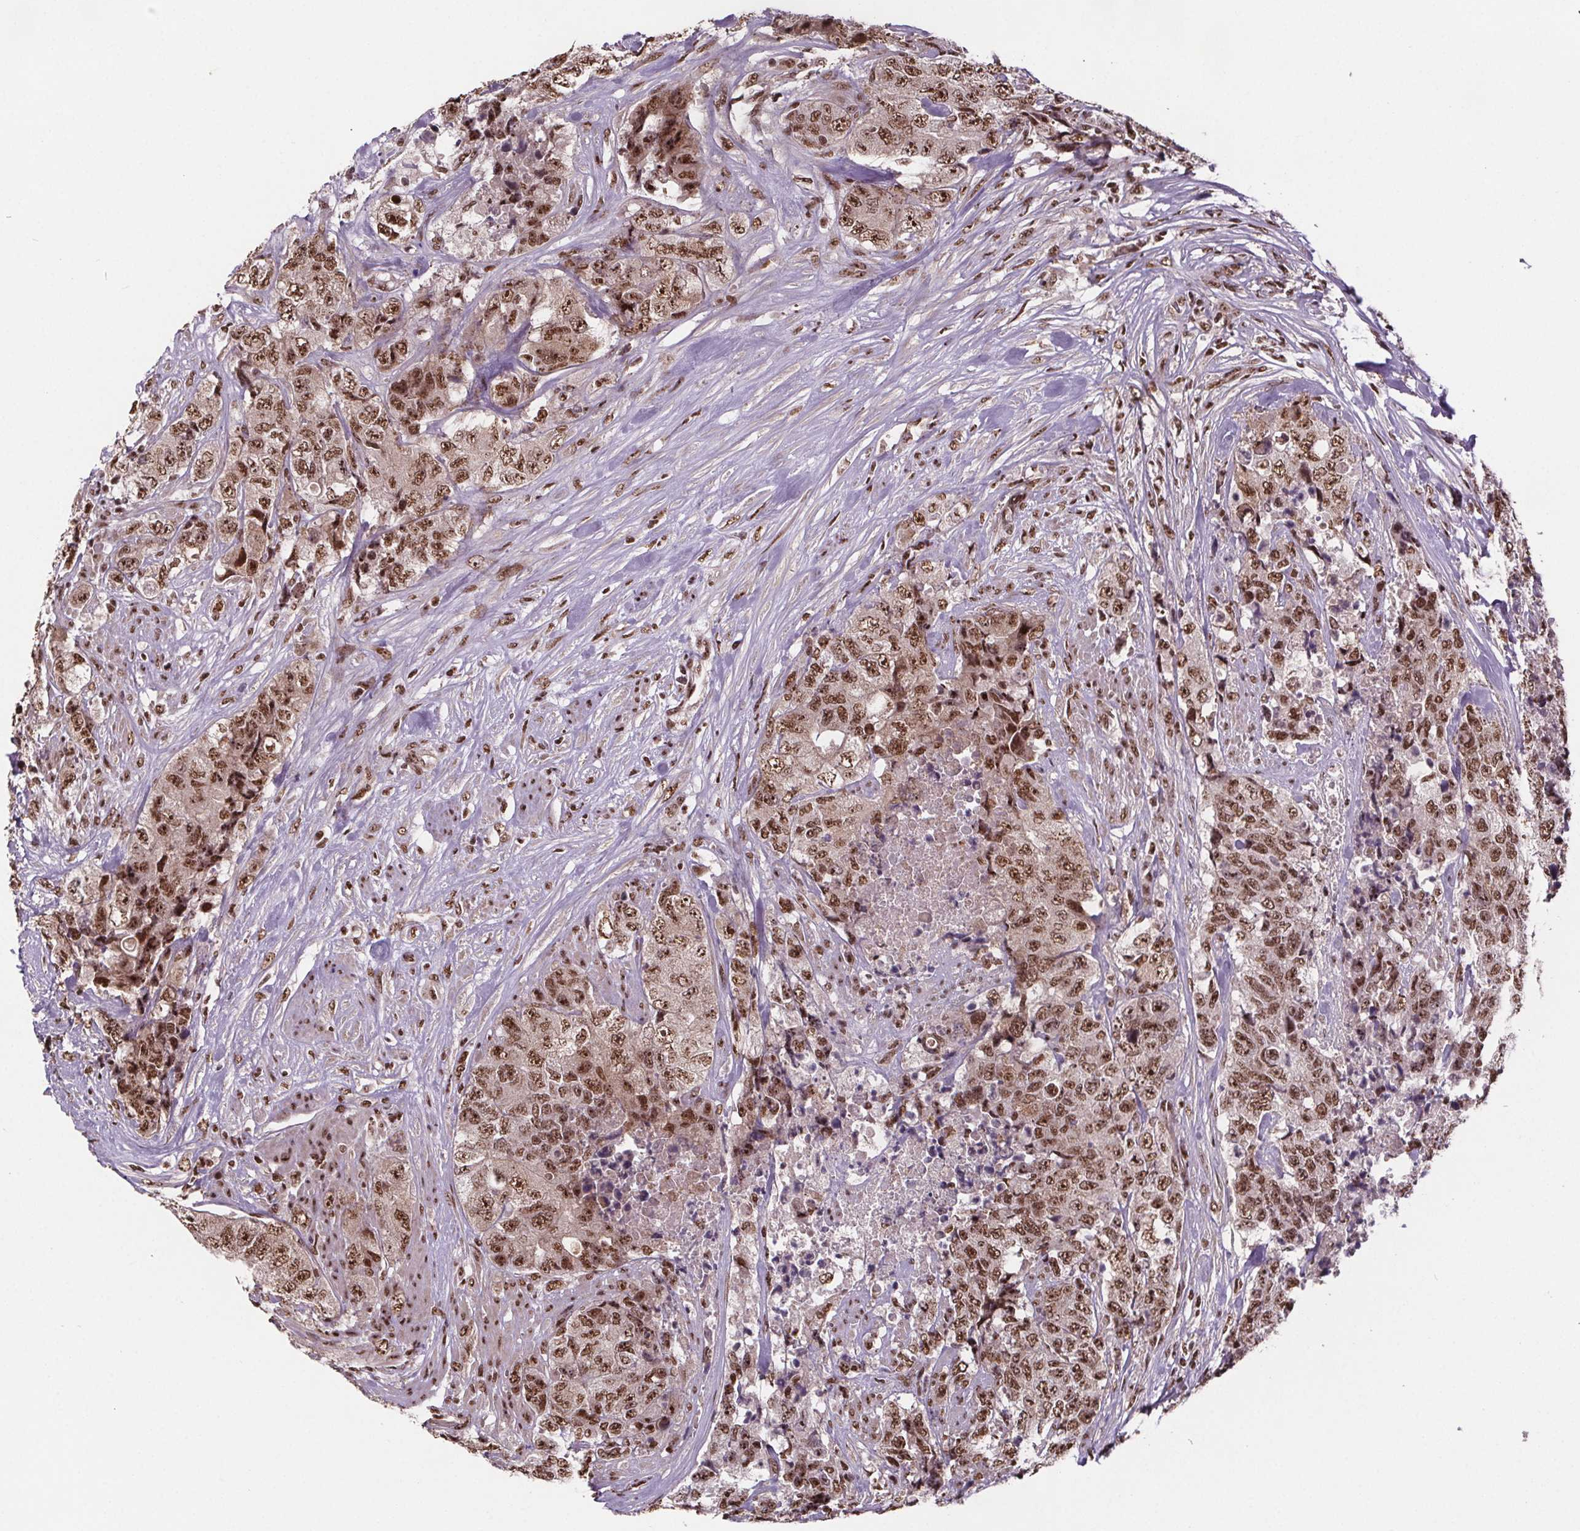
{"staining": {"intensity": "moderate", "quantity": ">75%", "location": "nuclear"}, "tissue": "urothelial cancer", "cell_type": "Tumor cells", "image_type": "cancer", "snomed": [{"axis": "morphology", "description": "Urothelial carcinoma, High grade"}, {"axis": "topography", "description": "Urinary bladder"}], "caption": "A histopathology image of human urothelial carcinoma (high-grade) stained for a protein exhibits moderate nuclear brown staining in tumor cells.", "gene": "JARID2", "patient": {"sex": "female", "age": 78}}